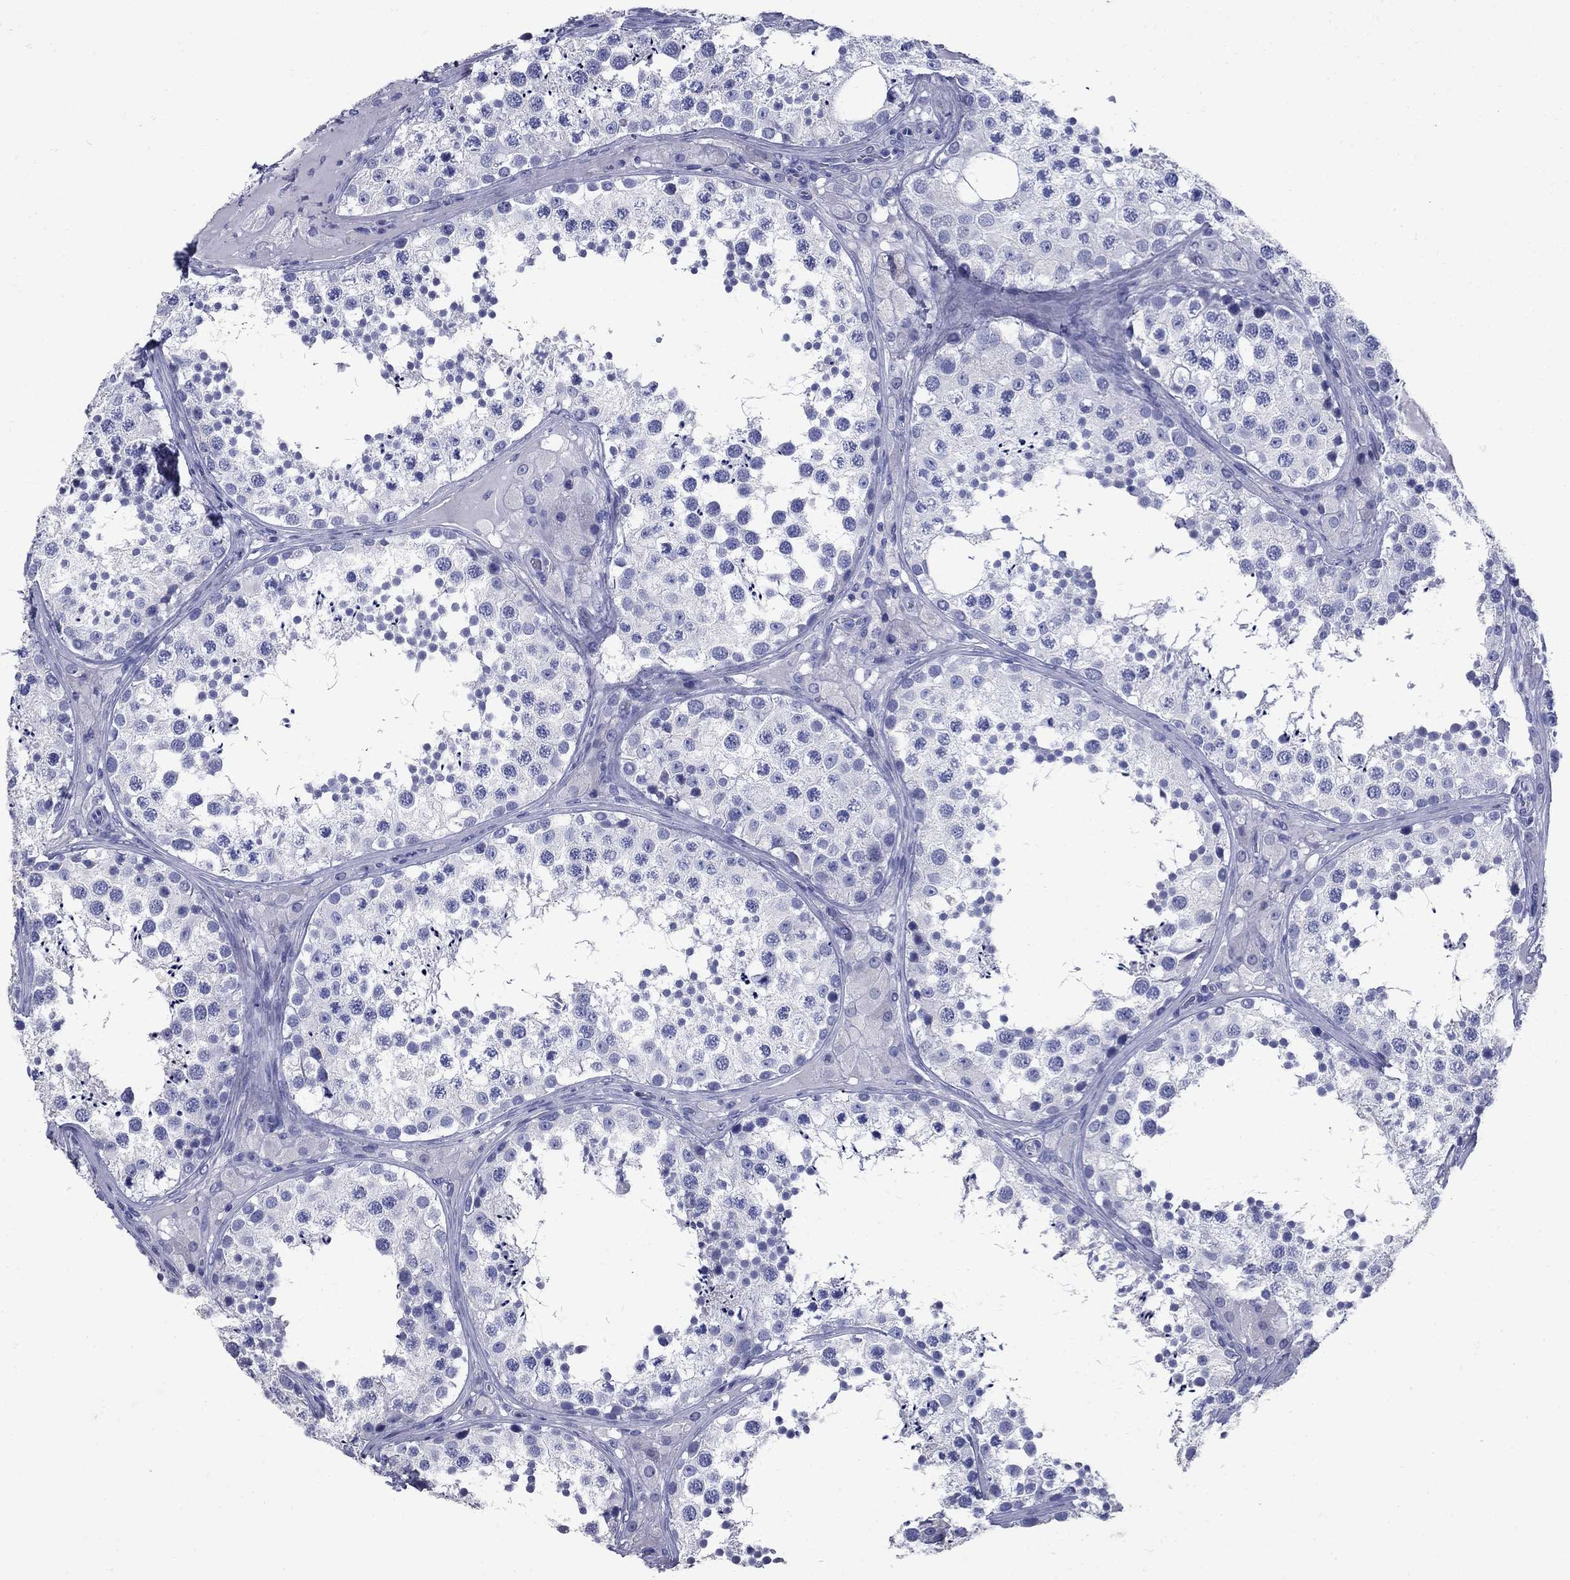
{"staining": {"intensity": "negative", "quantity": "none", "location": "none"}, "tissue": "testis", "cell_type": "Cells in seminiferous ducts", "image_type": "normal", "snomed": [{"axis": "morphology", "description": "Normal tissue, NOS"}, {"axis": "topography", "description": "Testis"}], "caption": "Testis was stained to show a protein in brown. There is no significant positivity in cells in seminiferous ducts. (DAB (3,3'-diaminobenzidine) immunohistochemistry visualized using brightfield microscopy, high magnification).", "gene": "CD1A", "patient": {"sex": "male", "age": 34}}